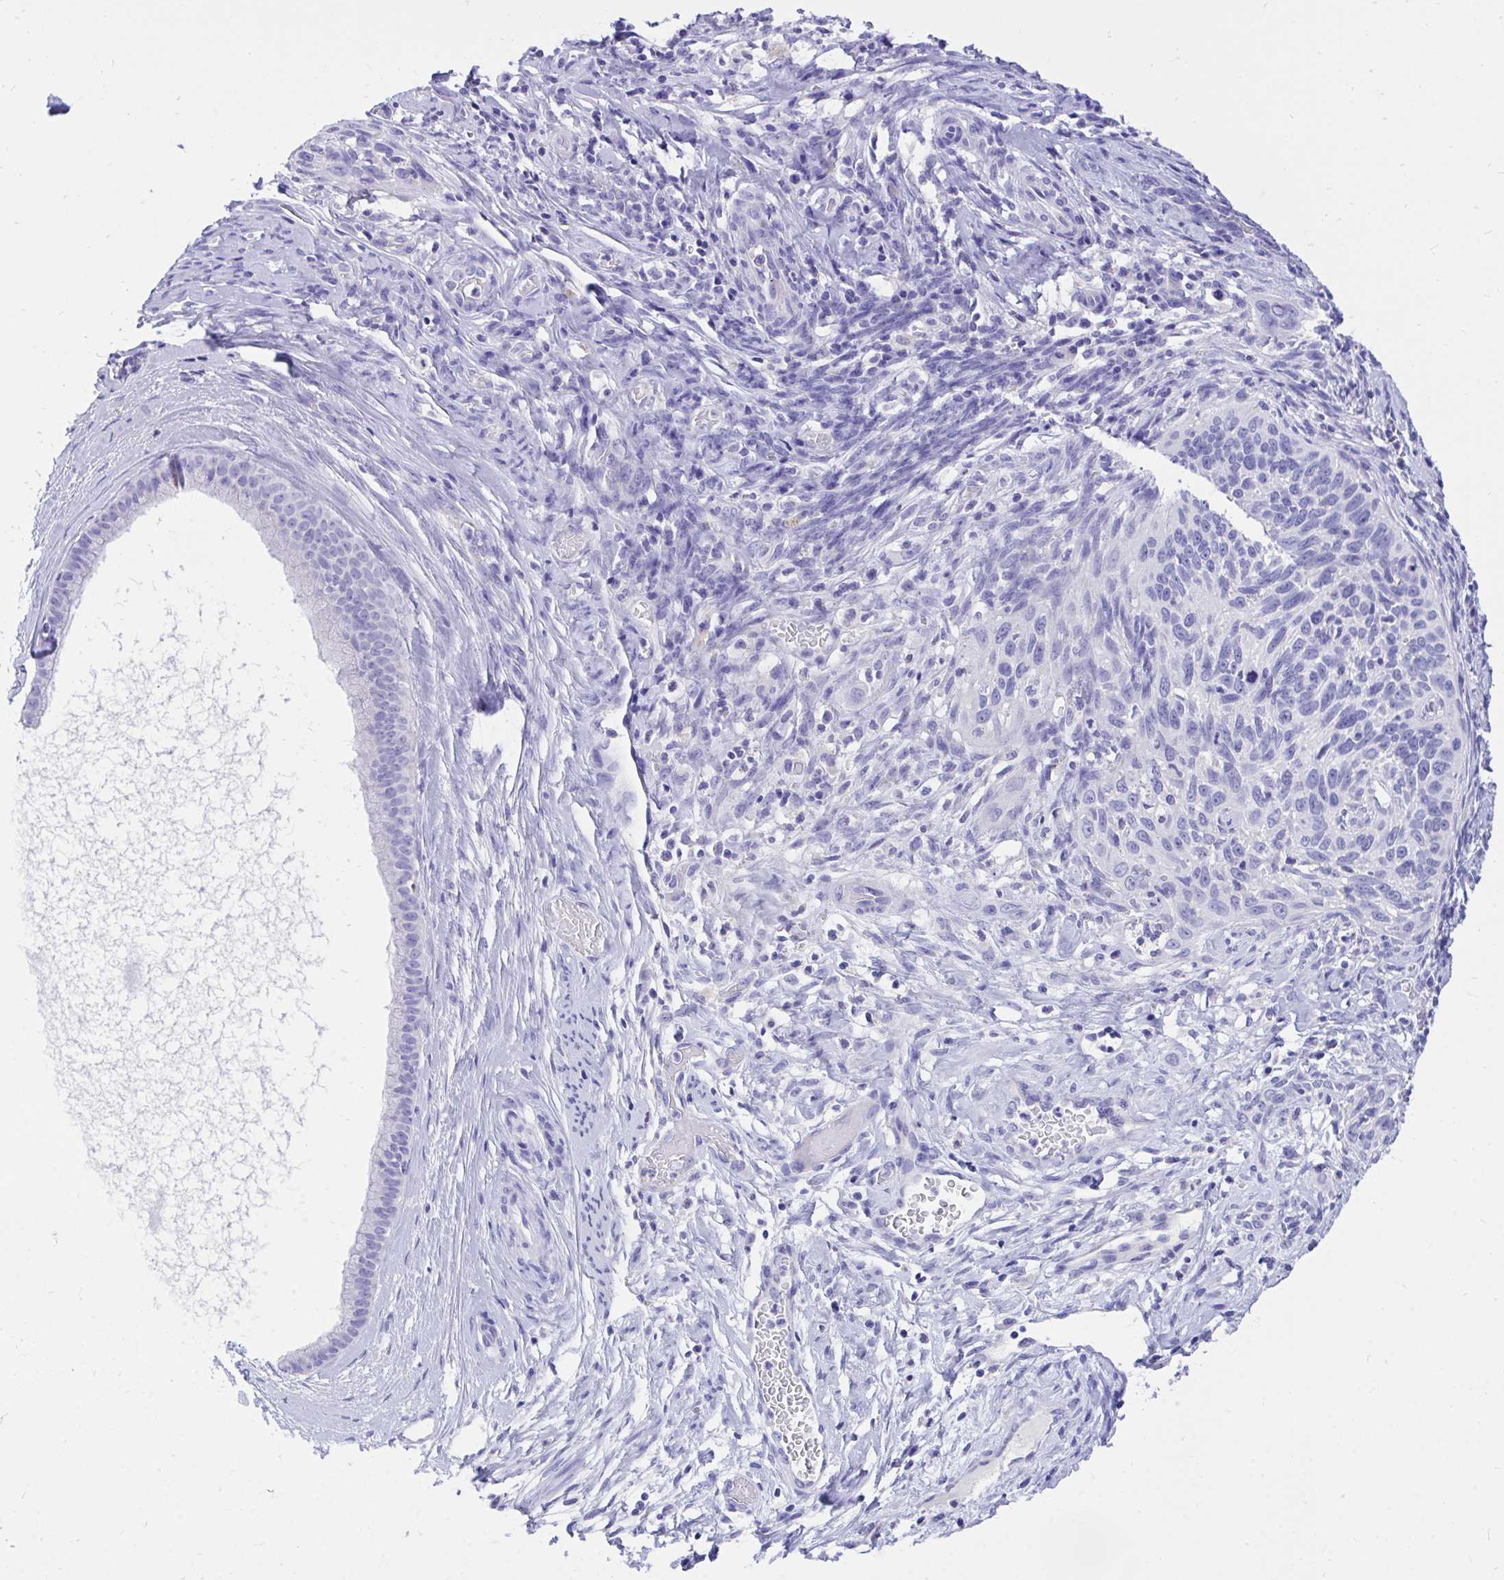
{"staining": {"intensity": "negative", "quantity": "none", "location": "none"}, "tissue": "cervical cancer", "cell_type": "Tumor cells", "image_type": "cancer", "snomed": [{"axis": "morphology", "description": "Squamous cell carcinoma, NOS"}, {"axis": "topography", "description": "Cervix"}], "caption": "DAB (3,3'-diaminobenzidine) immunohistochemical staining of cervical squamous cell carcinoma shows no significant staining in tumor cells.", "gene": "MON1A", "patient": {"sex": "female", "age": 51}}